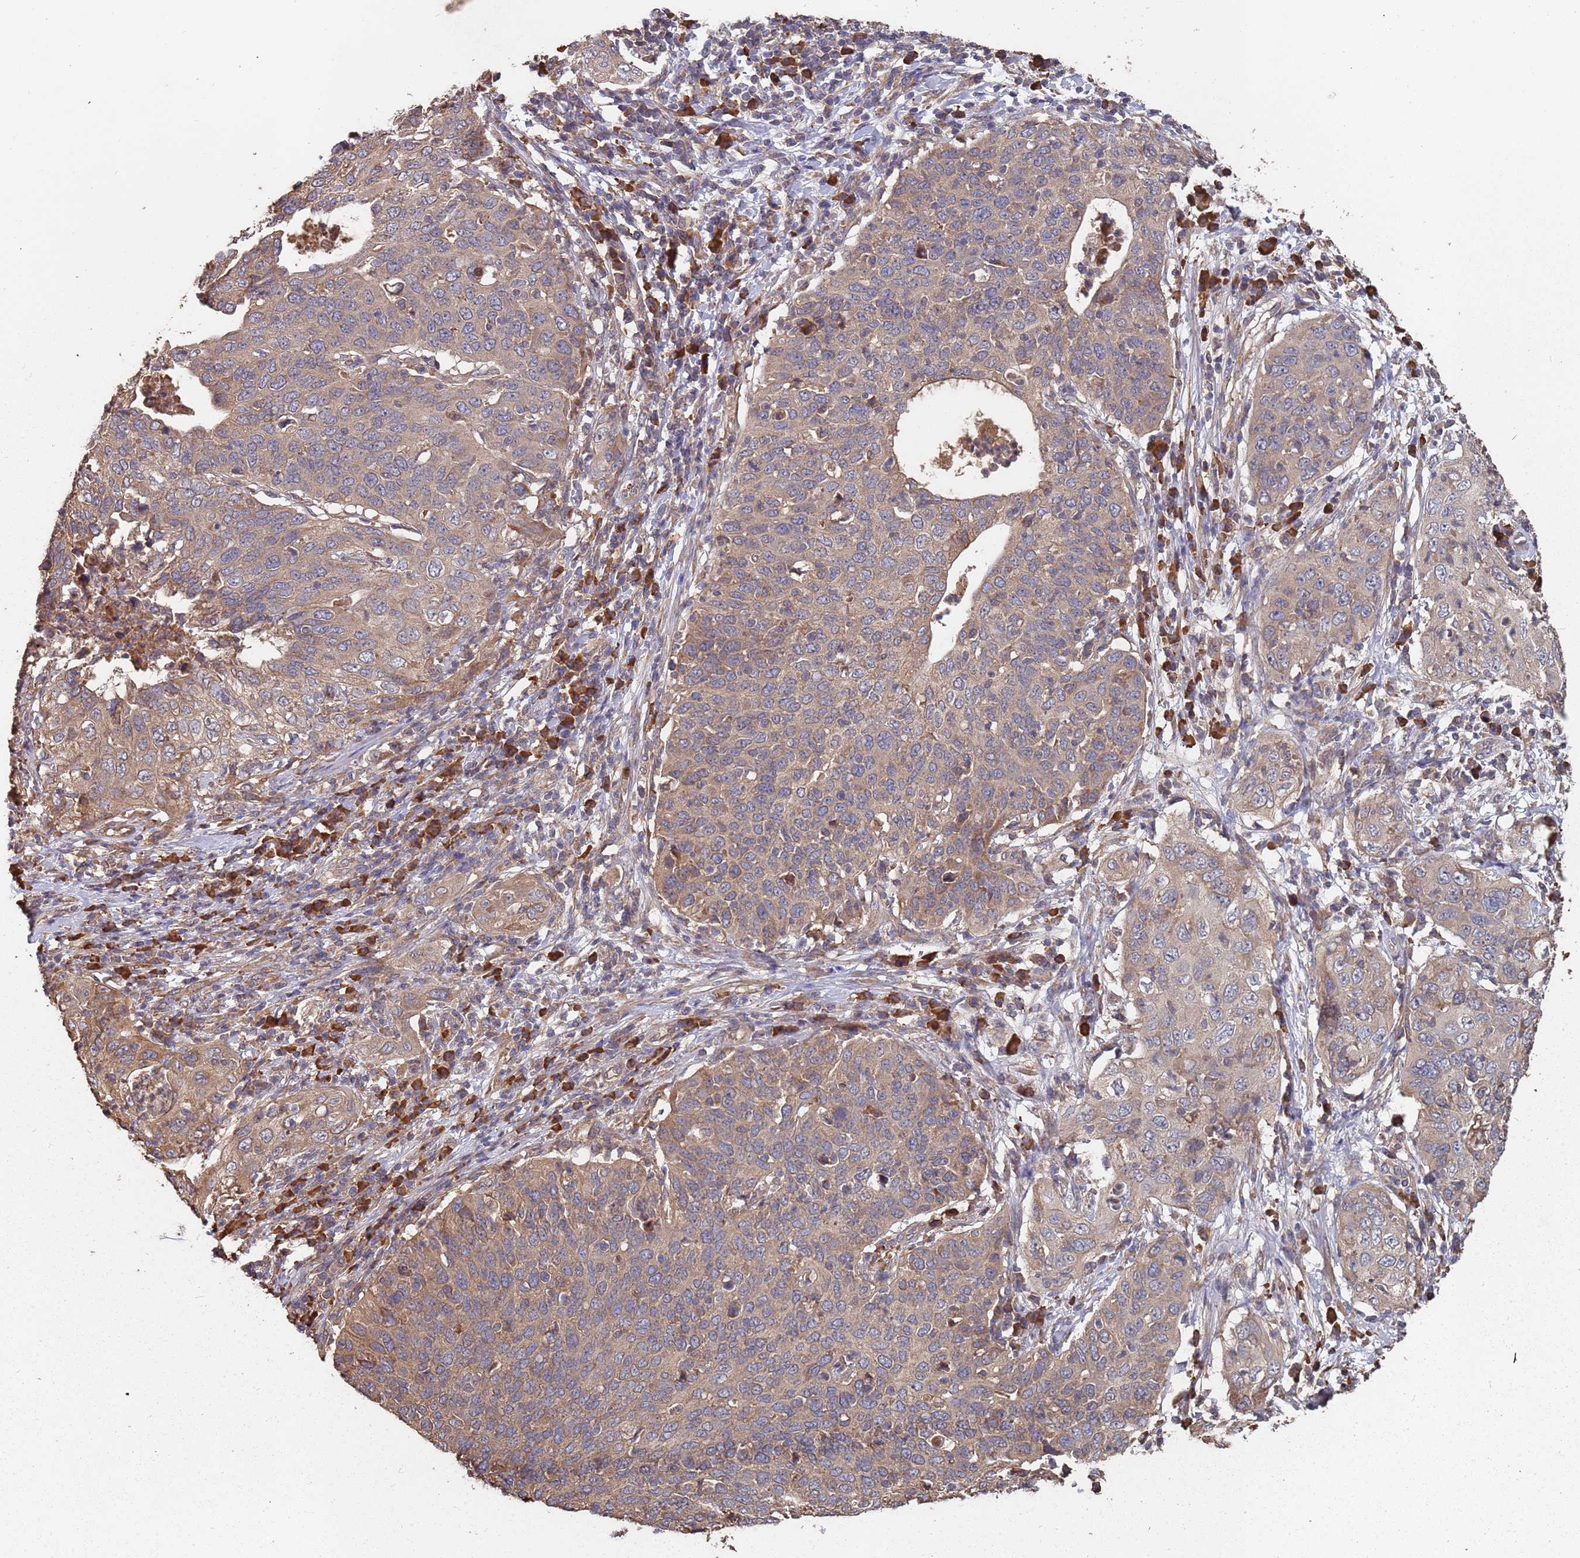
{"staining": {"intensity": "moderate", "quantity": "25%-75%", "location": "cytoplasmic/membranous"}, "tissue": "cervical cancer", "cell_type": "Tumor cells", "image_type": "cancer", "snomed": [{"axis": "morphology", "description": "Squamous cell carcinoma, NOS"}, {"axis": "topography", "description": "Cervix"}], "caption": "Immunohistochemistry histopathology image of cervical cancer stained for a protein (brown), which displays medium levels of moderate cytoplasmic/membranous positivity in approximately 25%-75% of tumor cells.", "gene": "ATG5", "patient": {"sex": "female", "age": 36}}